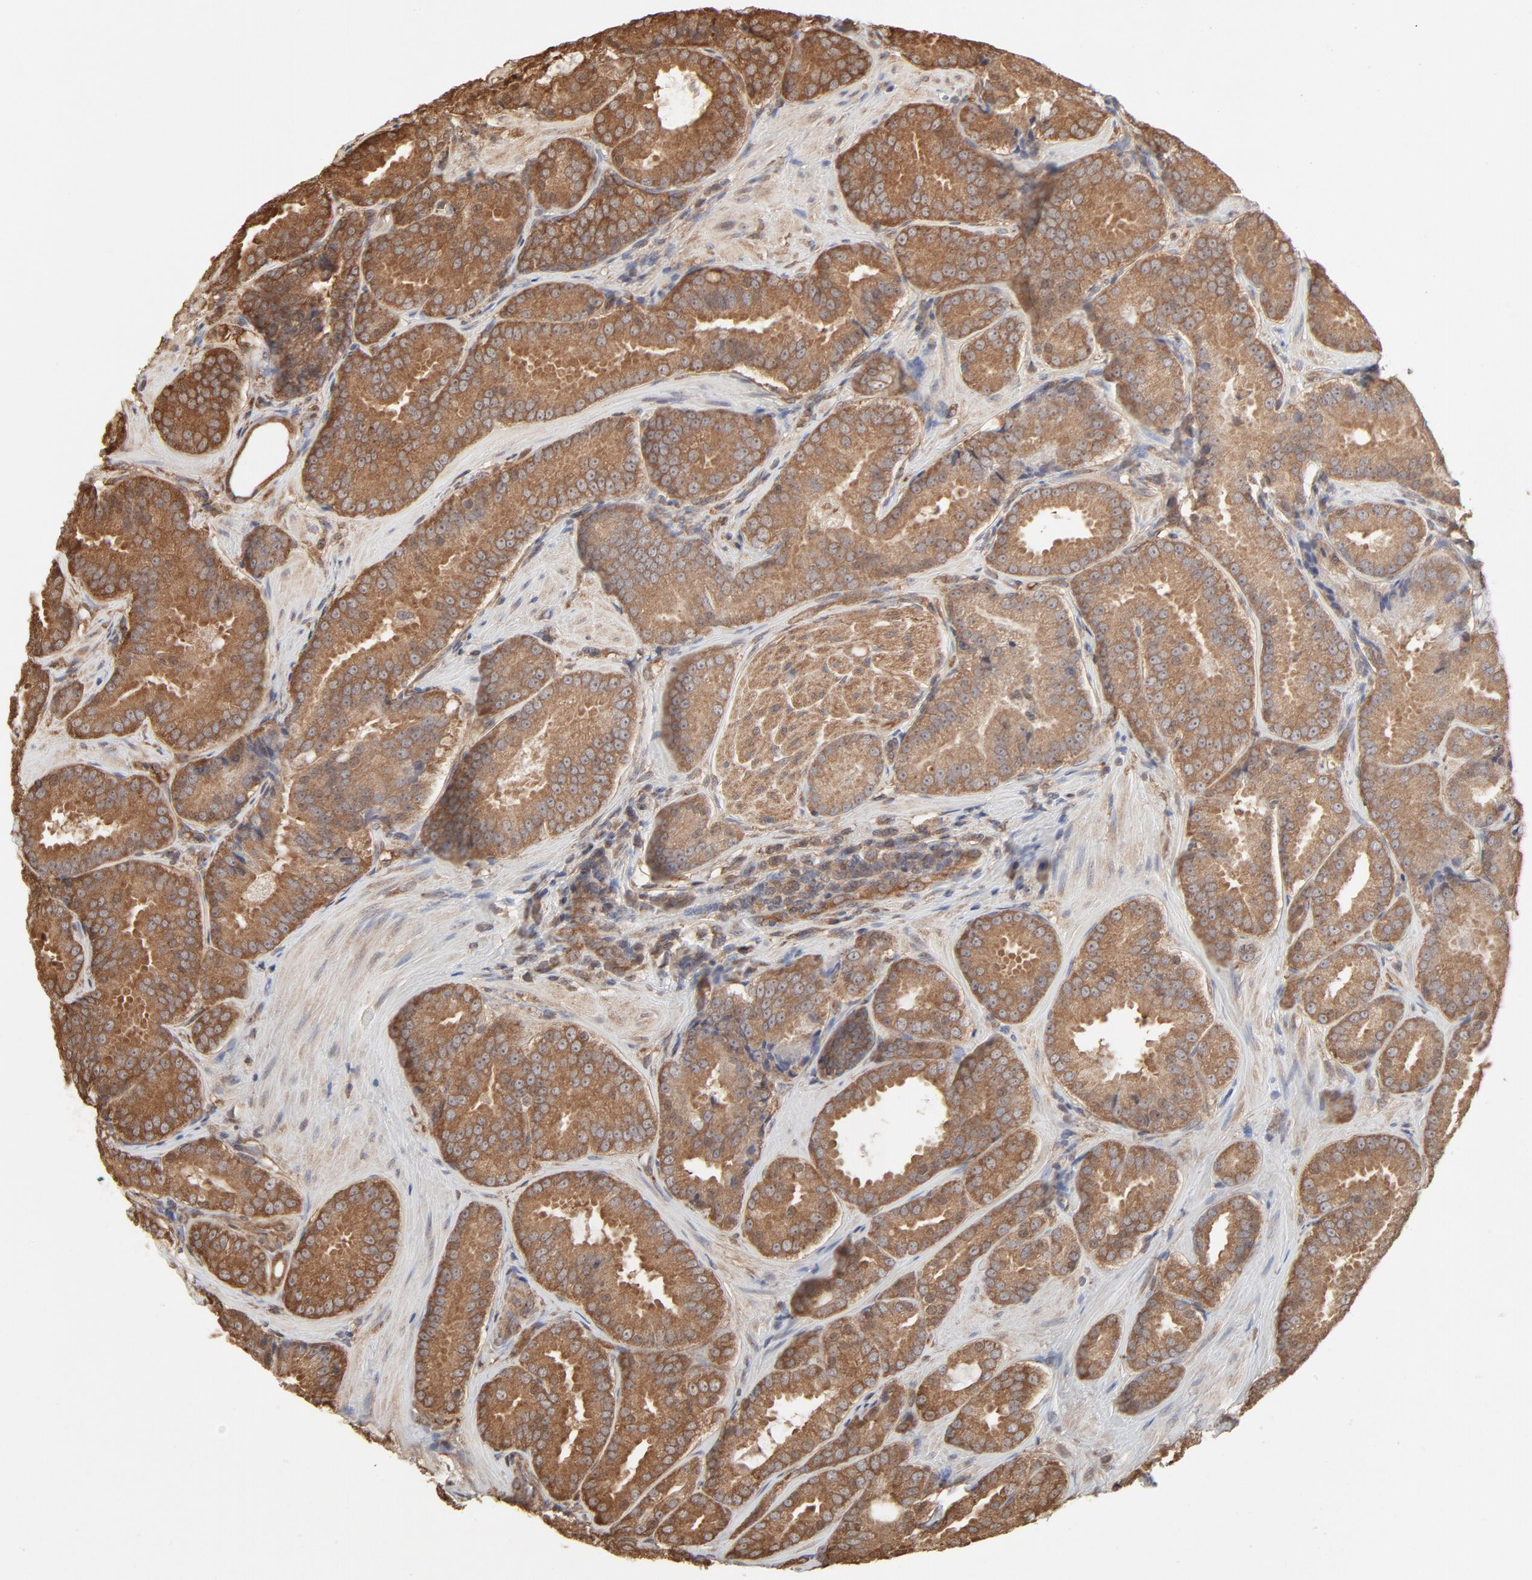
{"staining": {"intensity": "moderate", "quantity": ">75%", "location": "cytoplasmic/membranous"}, "tissue": "prostate cancer", "cell_type": "Tumor cells", "image_type": "cancer", "snomed": [{"axis": "morphology", "description": "Adenocarcinoma, Low grade"}, {"axis": "topography", "description": "Prostate"}], "caption": "Immunohistochemical staining of adenocarcinoma (low-grade) (prostate) shows medium levels of moderate cytoplasmic/membranous staining in about >75% of tumor cells.", "gene": "PPP2CA", "patient": {"sex": "male", "age": 59}}